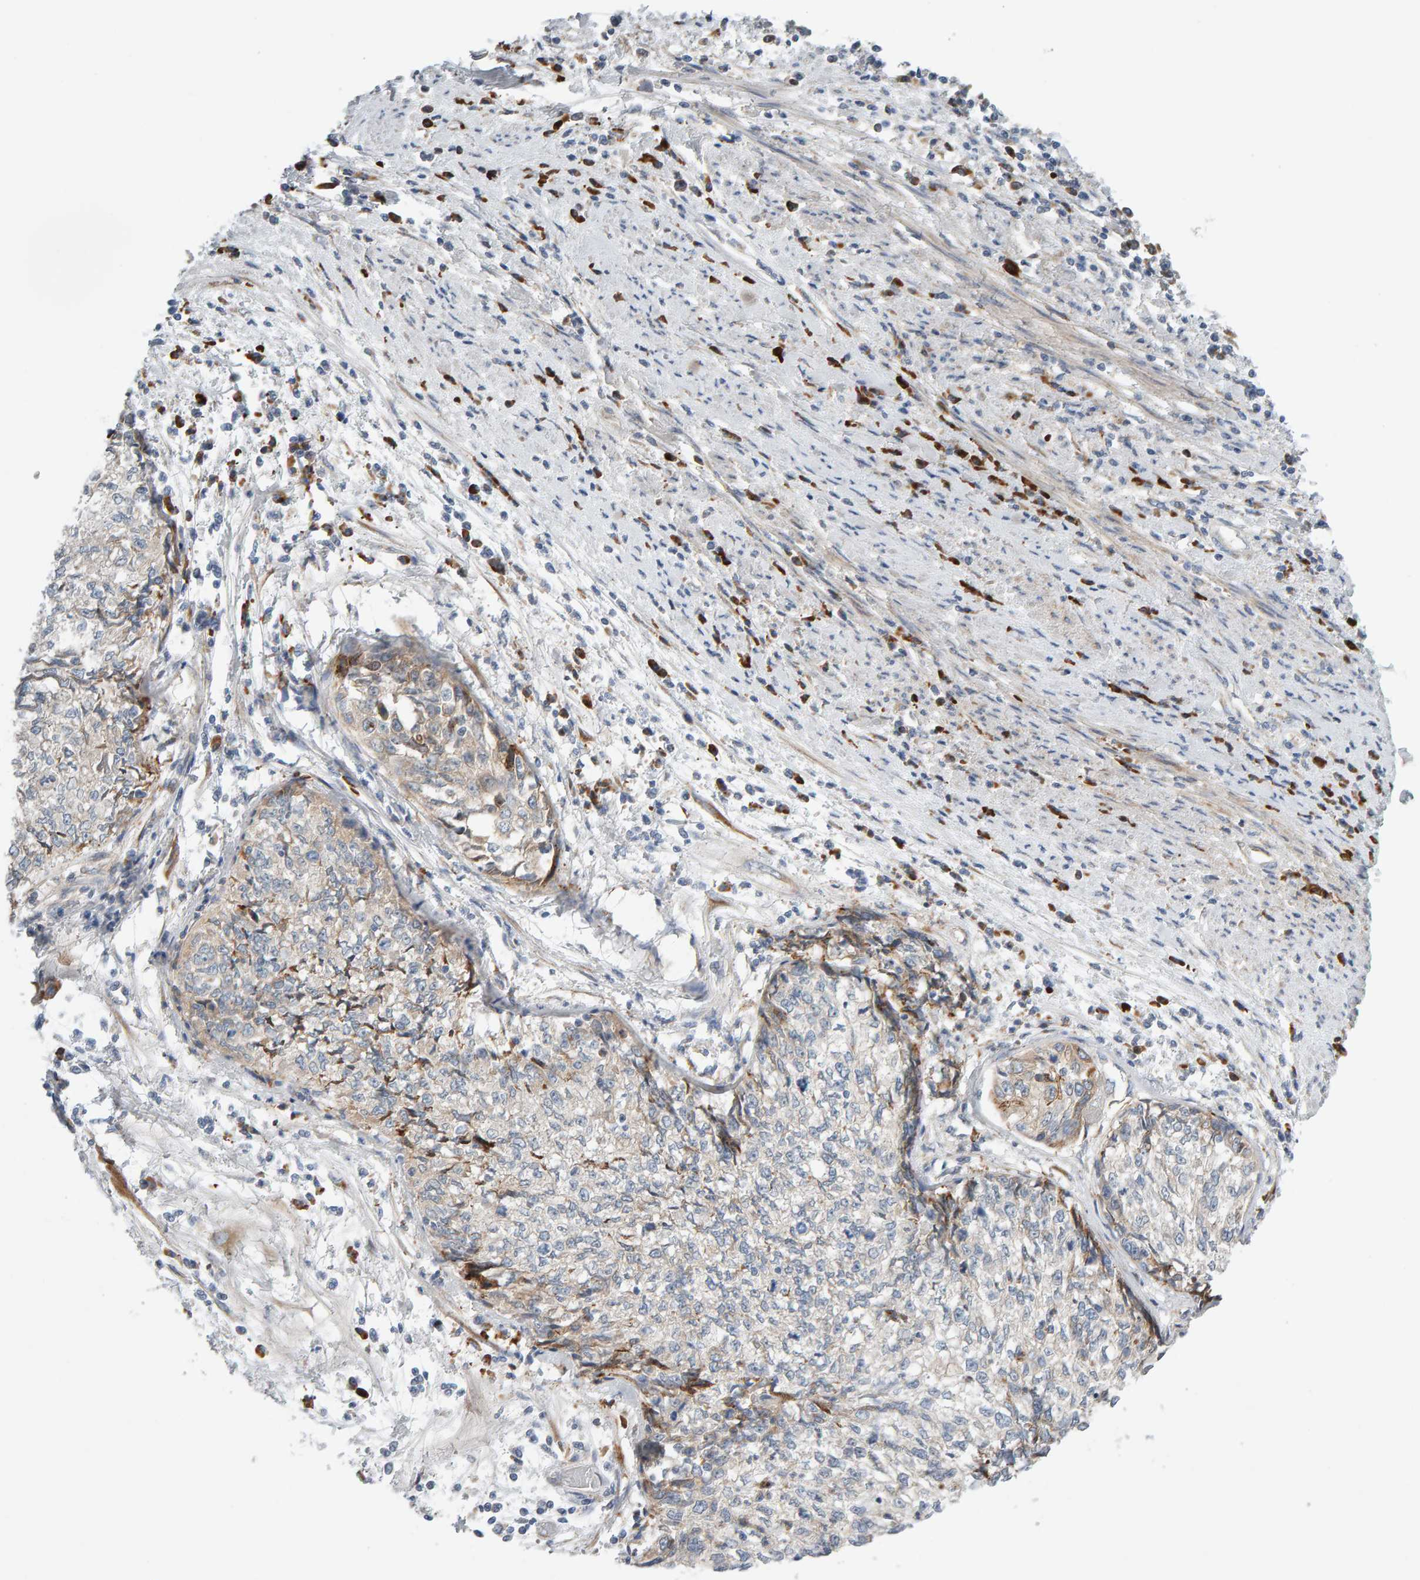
{"staining": {"intensity": "moderate", "quantity": "<25%", "location": "cytoplasmic/membranous"}, "tissue": "cervical cancer", "cell_type": "Tumor cells", "image_type": "cancer", "snomed": [{"axis": "morphology", "description": "Squamous cell carcinoma, NOS"}, {"axis": "topography", "description": "Cervix"}], "caption": "Tumor cells reveal low levels of moderate cytoplasmic/membranous positivity in about <25% of cells in cervical cancer (squamous cell carcinoma). The protein of interest is shown in brown color, while the nuclei are stained blue.", "gene": "ENGASE", "patient": {"sex": "female", "age": 57}}